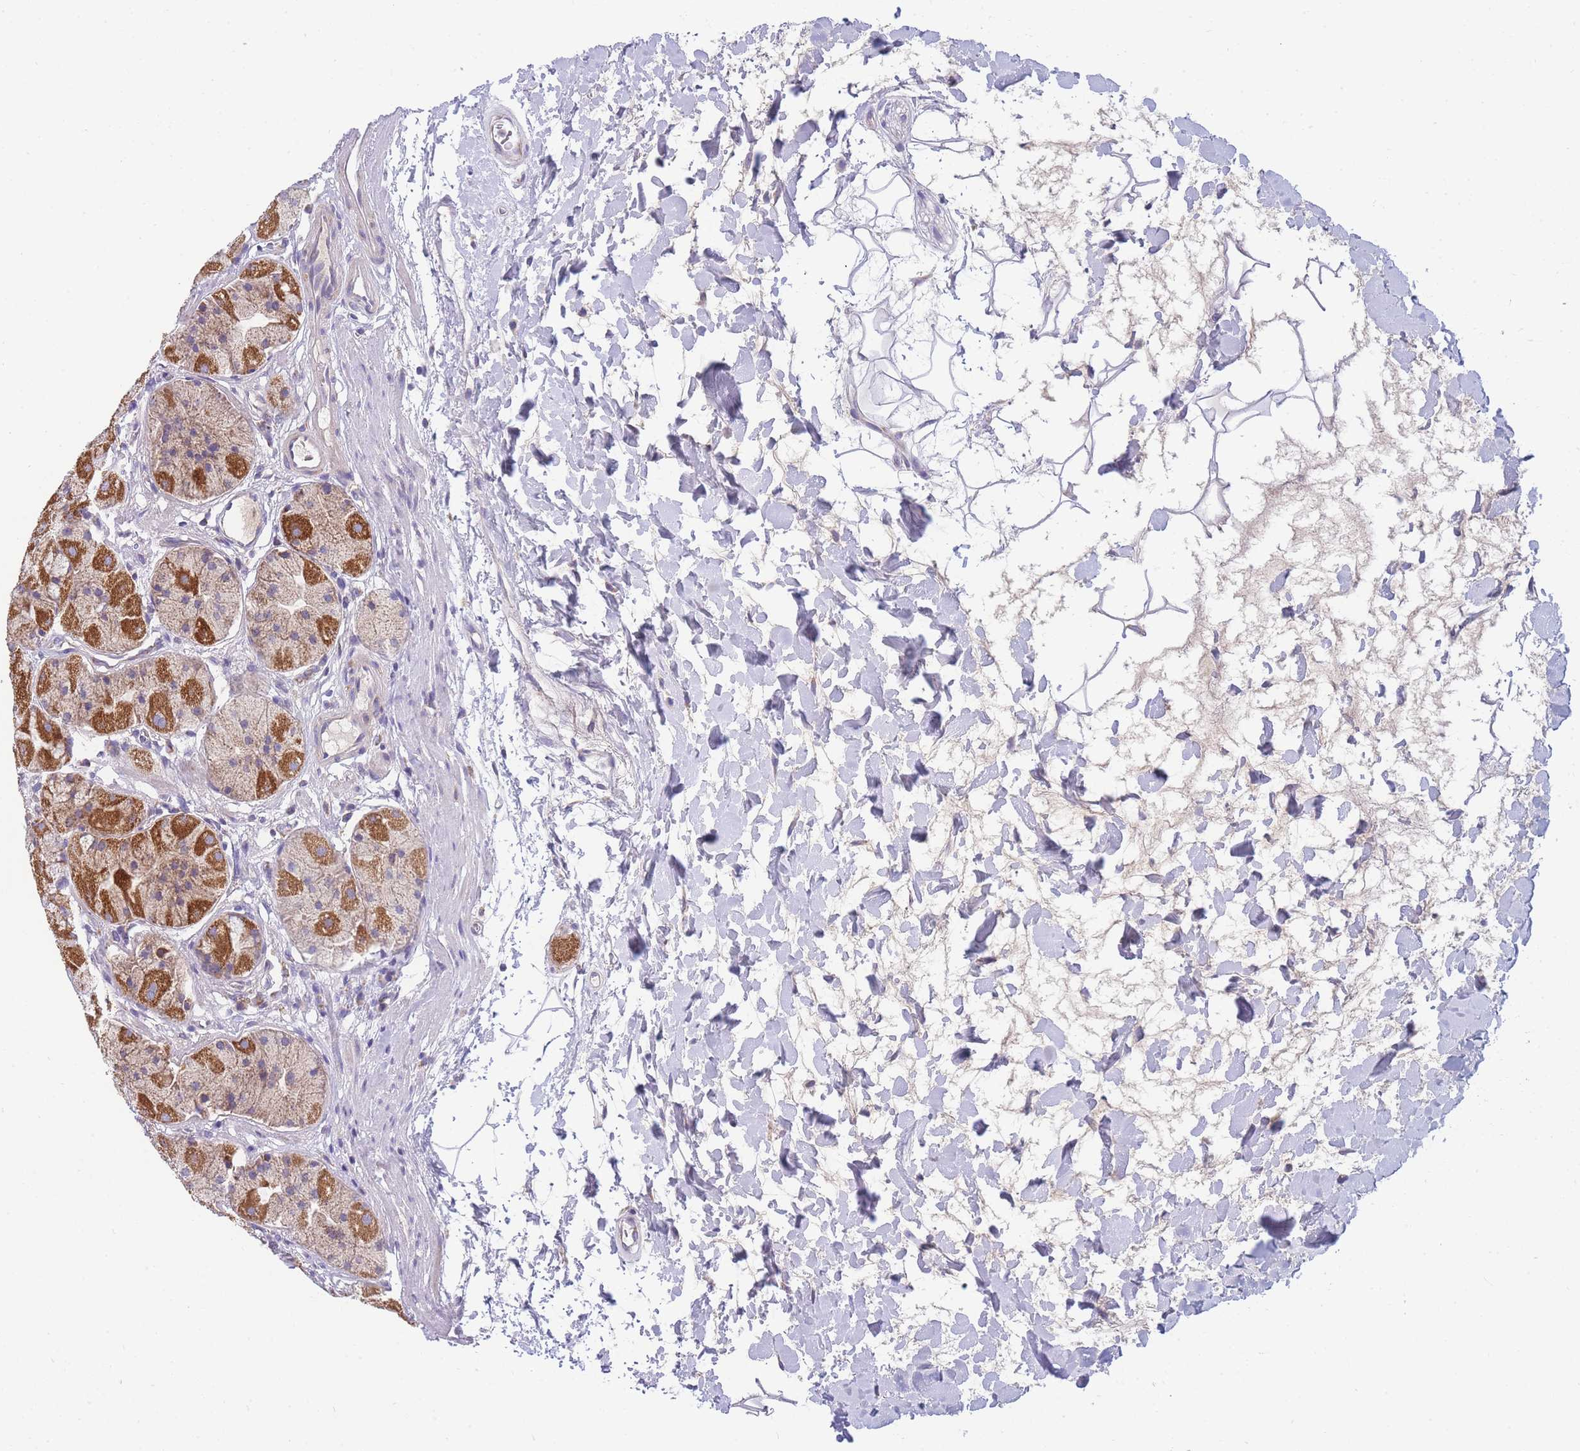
{"staining": {"intensity": "strong", "quantity": "25%-75%", "location": "cytoplasmic/membranous"}, "tissue": "stomach", "cell_type": "Glandular cells", "image_type": "normal", "snomed": [{"axis": "morphology", "description": "Normal tissue, NOS"}, {"axis": "topography", "description": "Stomach"}], "caption": "An immunohistochemistry (IHC) image of normal tissue is shown. Protein staining in brown highlights strong cytoplasmic/membranous positivity in stomach within glandular cells. (IHC, brightfield microscopy, high magnification).", "gene": "MRPS11", "patient": {"sex": "male", "age": 57}}